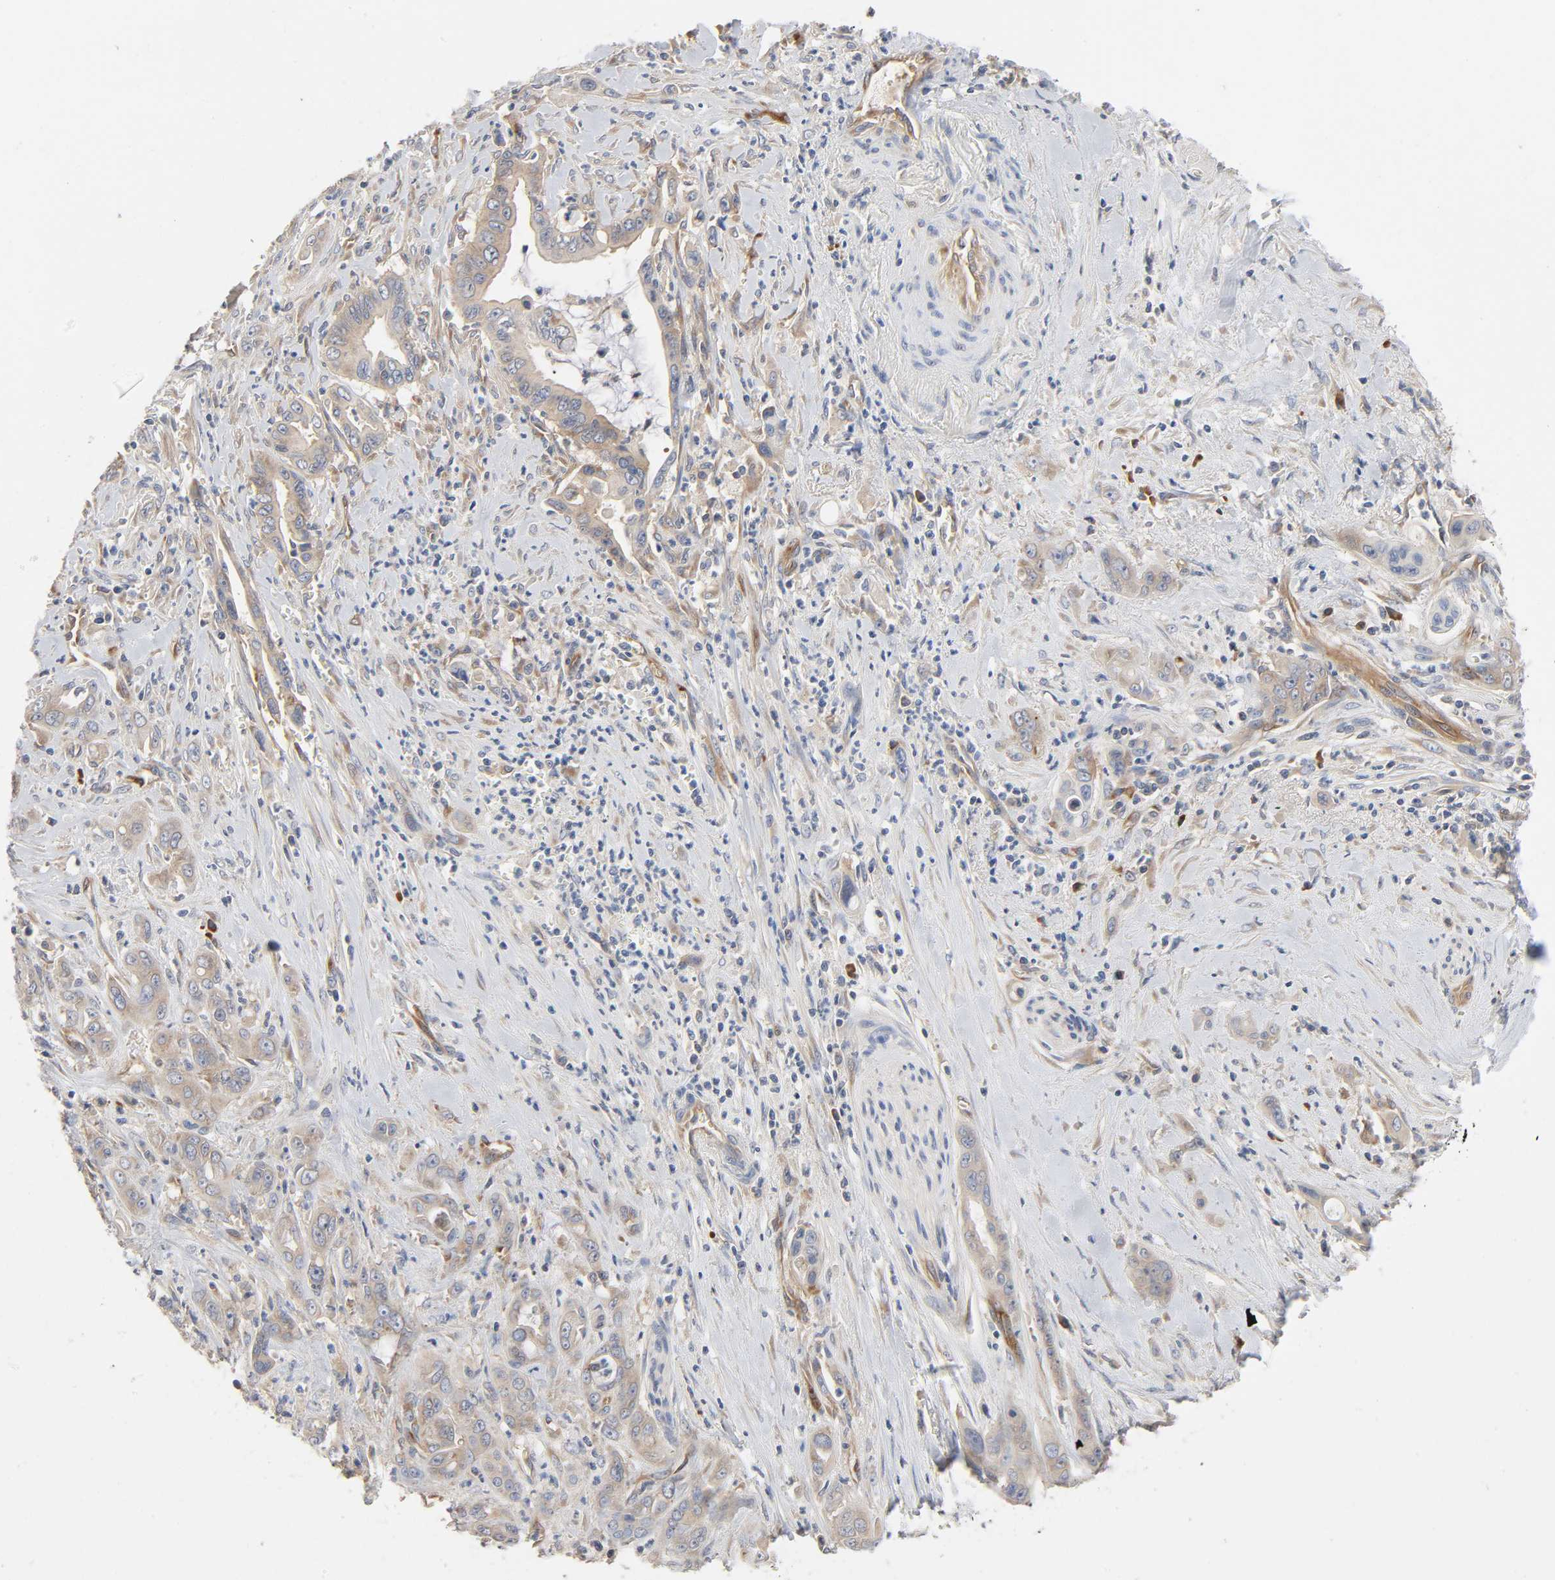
{"staining": {"intensity": "weak", "quantity": ">75%", "location": "cytoplasmic/membranous"}, "tissue": "pancreatic cancer", "cell_type": "Tumor cells", "image_type": "cancer", "snomed": [{"axis": "morphology", "description": "Adenocarcinoma, NOS"}, {"axis": "topography", "description": "Pancreas"}], "caption": "Protein staining displays weak cytoplasmic/membranous expression in approximately >75% of tumor cells in adenocarcinoma (pancreatic).", "gene": "SCHIP1", "patient": {"sex": "female", "age": 64}}